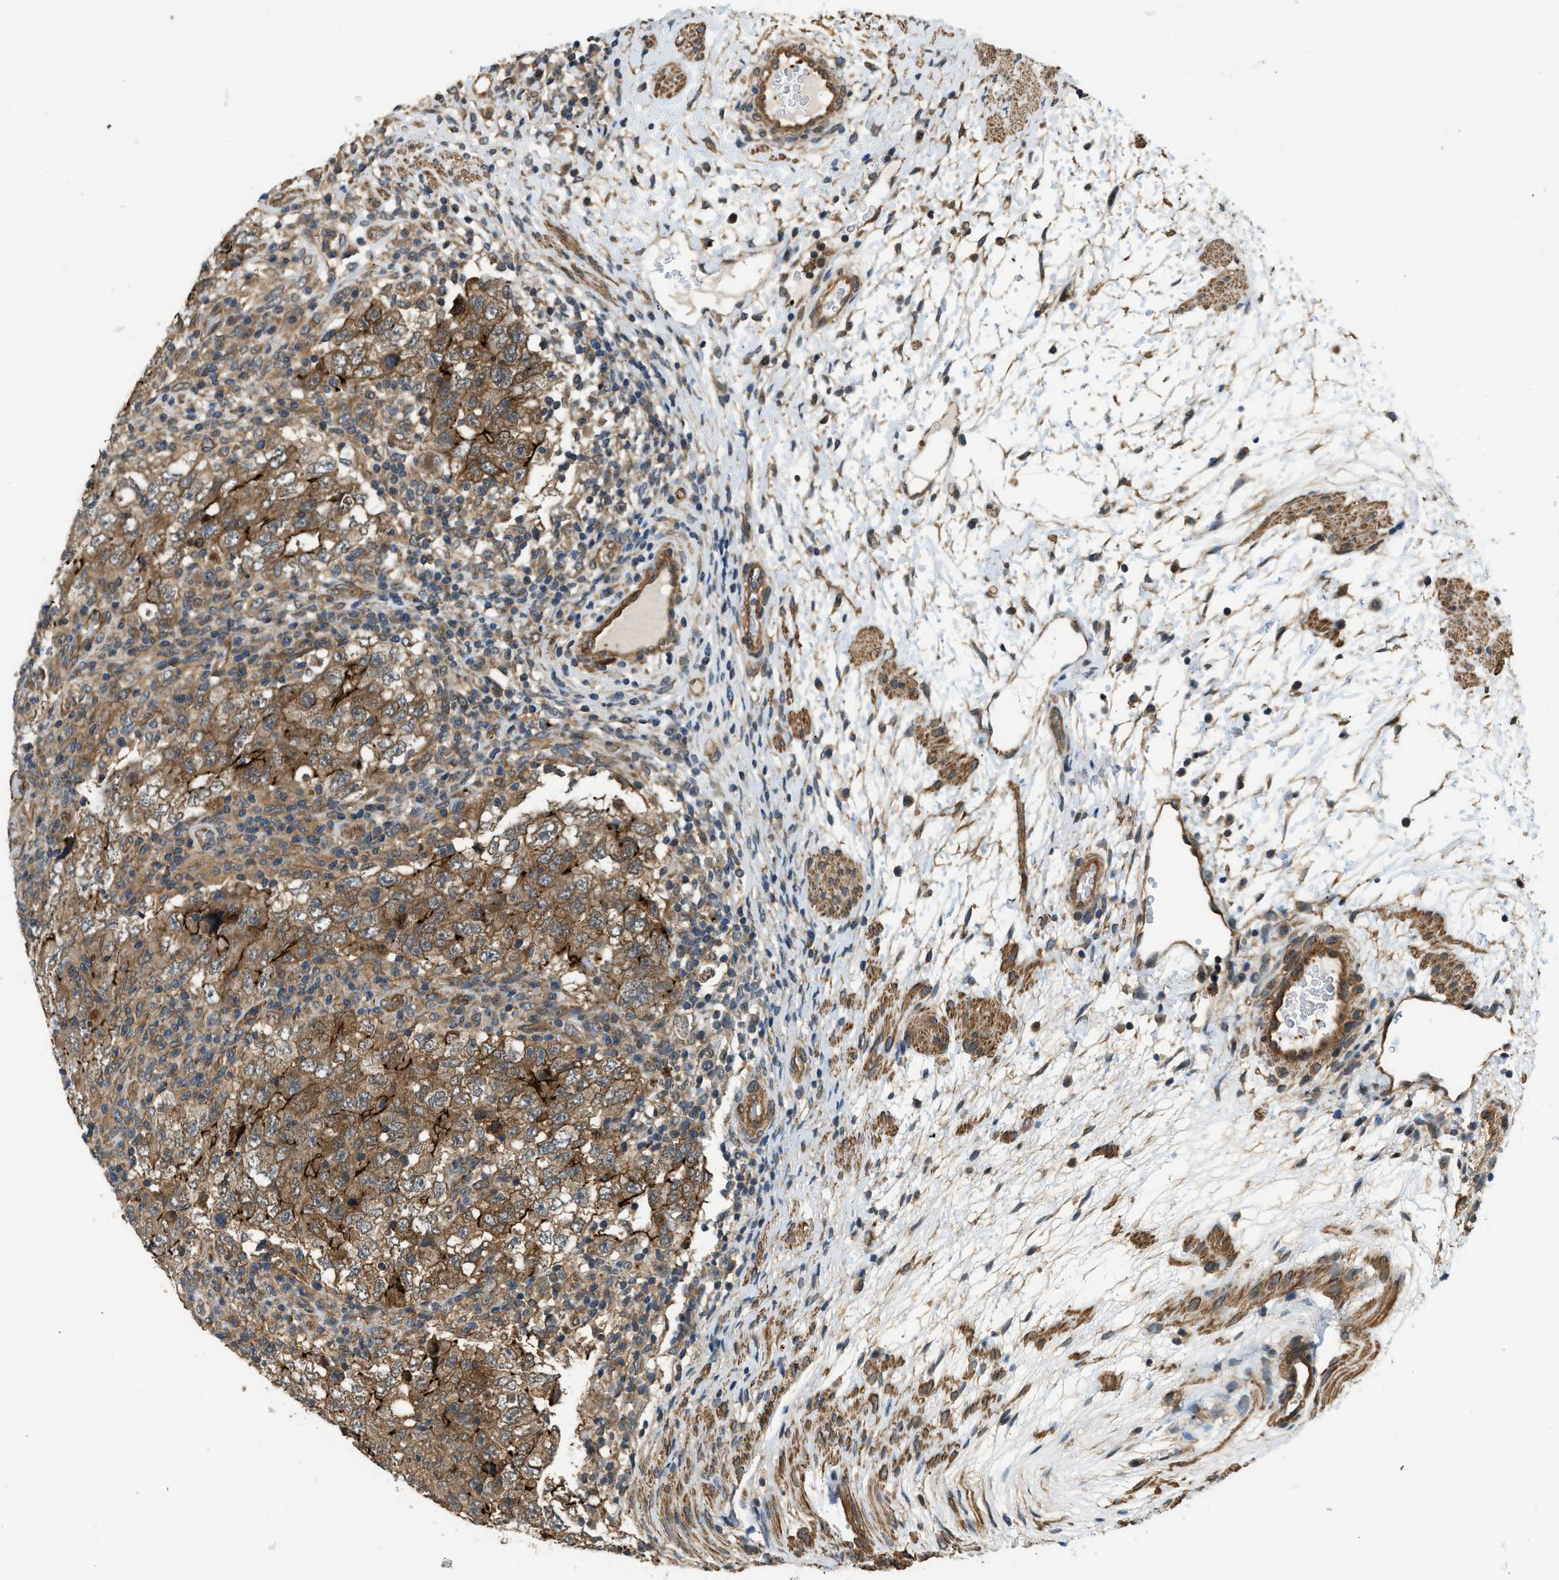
{"staining": {"intensity": "strong", "quantity": ">75%", "location": "cytoplasmic/membranous"}, "tissue": "testis cancer", "cell_type": "Tumor cells", "image_type": "cancer", "snomed": [{"axis": "morphology", "description": "Carcinoma, Embryonal, NOS"}, {"axis": "topography", "description": "Testis"}], "caption": "Embryonal carcinoma (testis) stained with a brown dye shows strong cytoplasmic/membranous positive staining in about >75% of tumor cells.", "gene": "CGN", "patient": {"sex": "male", "age": 26}}